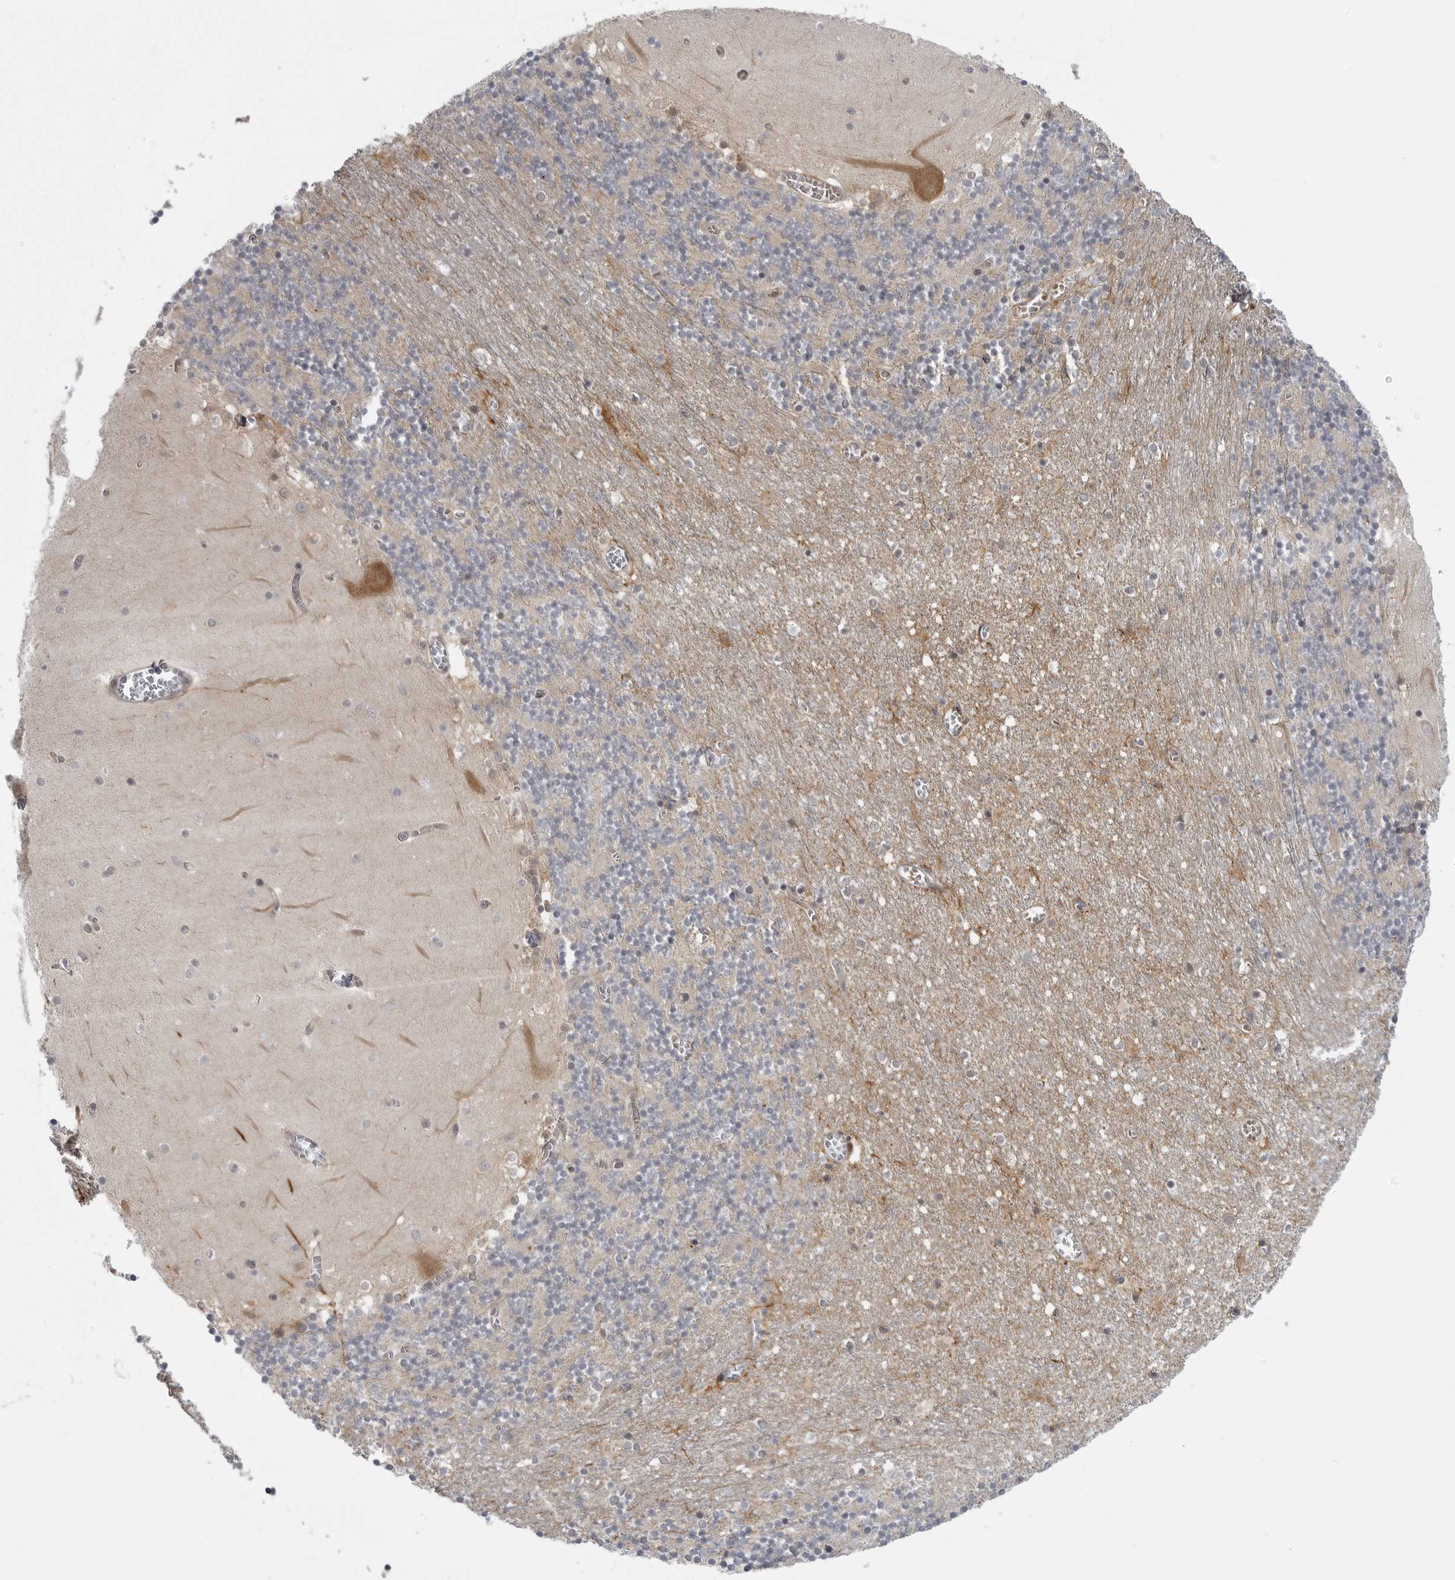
{"staining": {"intensity": "weak", "quantity": "25%-75%", "location": "cytoplasmic/membranous"}, "tissue": "cerebellum", "cell_type": "Cells in granular layer", "image_type": "normal", "snomed": [{"axis": "morphology", "description": "Normal tissue, NOS"}, {"axis": "topography", "description": "Cerebellum"}], "caption": "This image reveals IHC staining of benign cerebellum, with low weak cytoplasmic/membranous expression in approximately 25%-75% of cells in granular layer.", "gene": "LRRC45", "patient": {"sex": "female", "age": 28}}